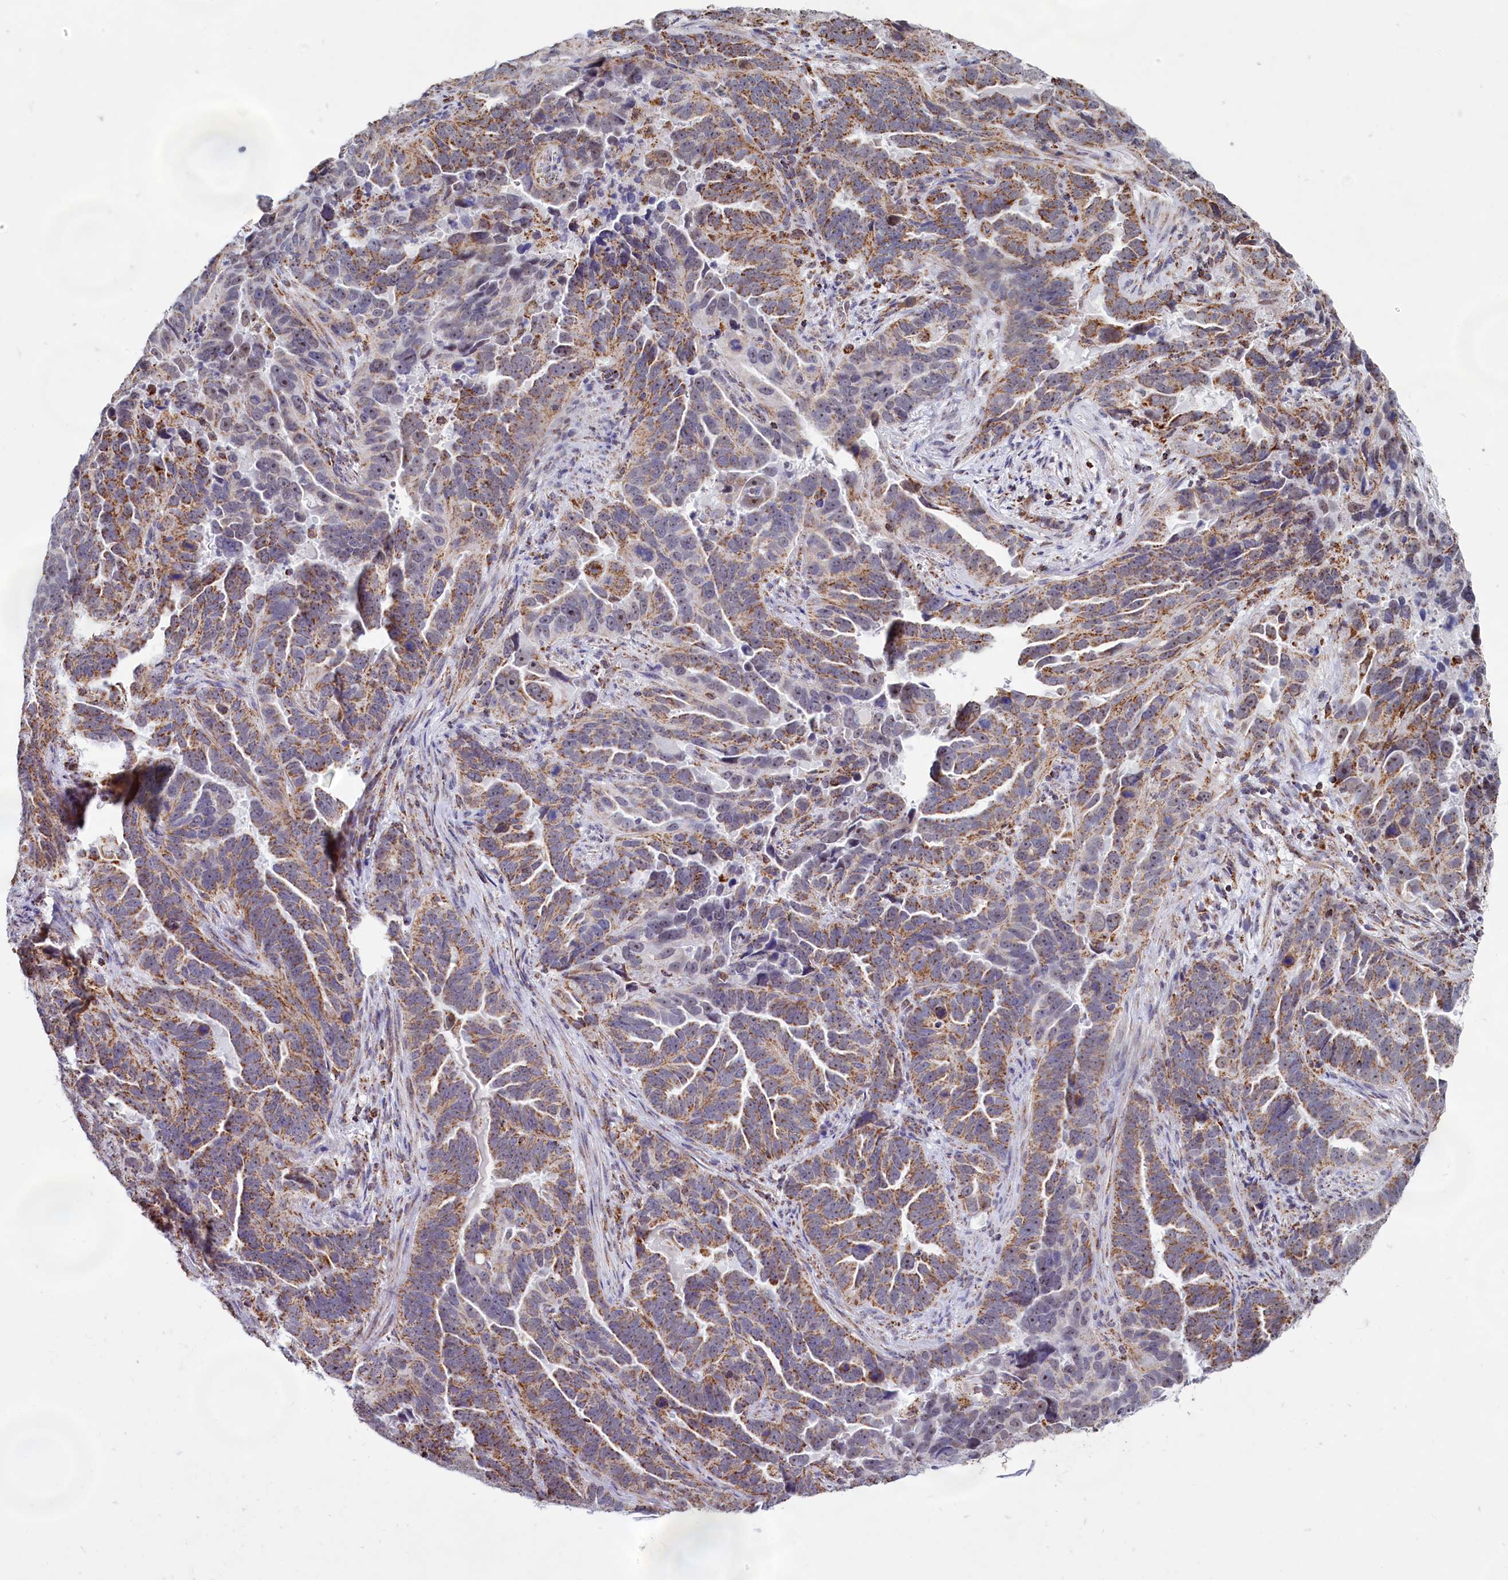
{"staining": {"intensity": "moderate", "quantity": ">75%", "location": "cytoplasmic/membranous"}, "tissue": "endometrial cancer", "cell_type": "Tumor cells", "image_type": "cancer", "snomed": [{"axis": "morphology", "description": "Adenocarcinoma, NOS"}, {"axis": "topography", "description": "Endometrium"}], "caption": "Immunohistochemistry staining of endometrial cancer, which demonstrates medium levels of moderate cytoplasmic/membranous positivity in about >75% of tumor cells indicating moderate cytoplasmic/membranous protein staining. The staining was performed using DAB (brown) for protein detection and nuclei were counterstained in hematoxylin (blue).", "gene": "C1D", "patient": {"sex": "female", "age": 65}}